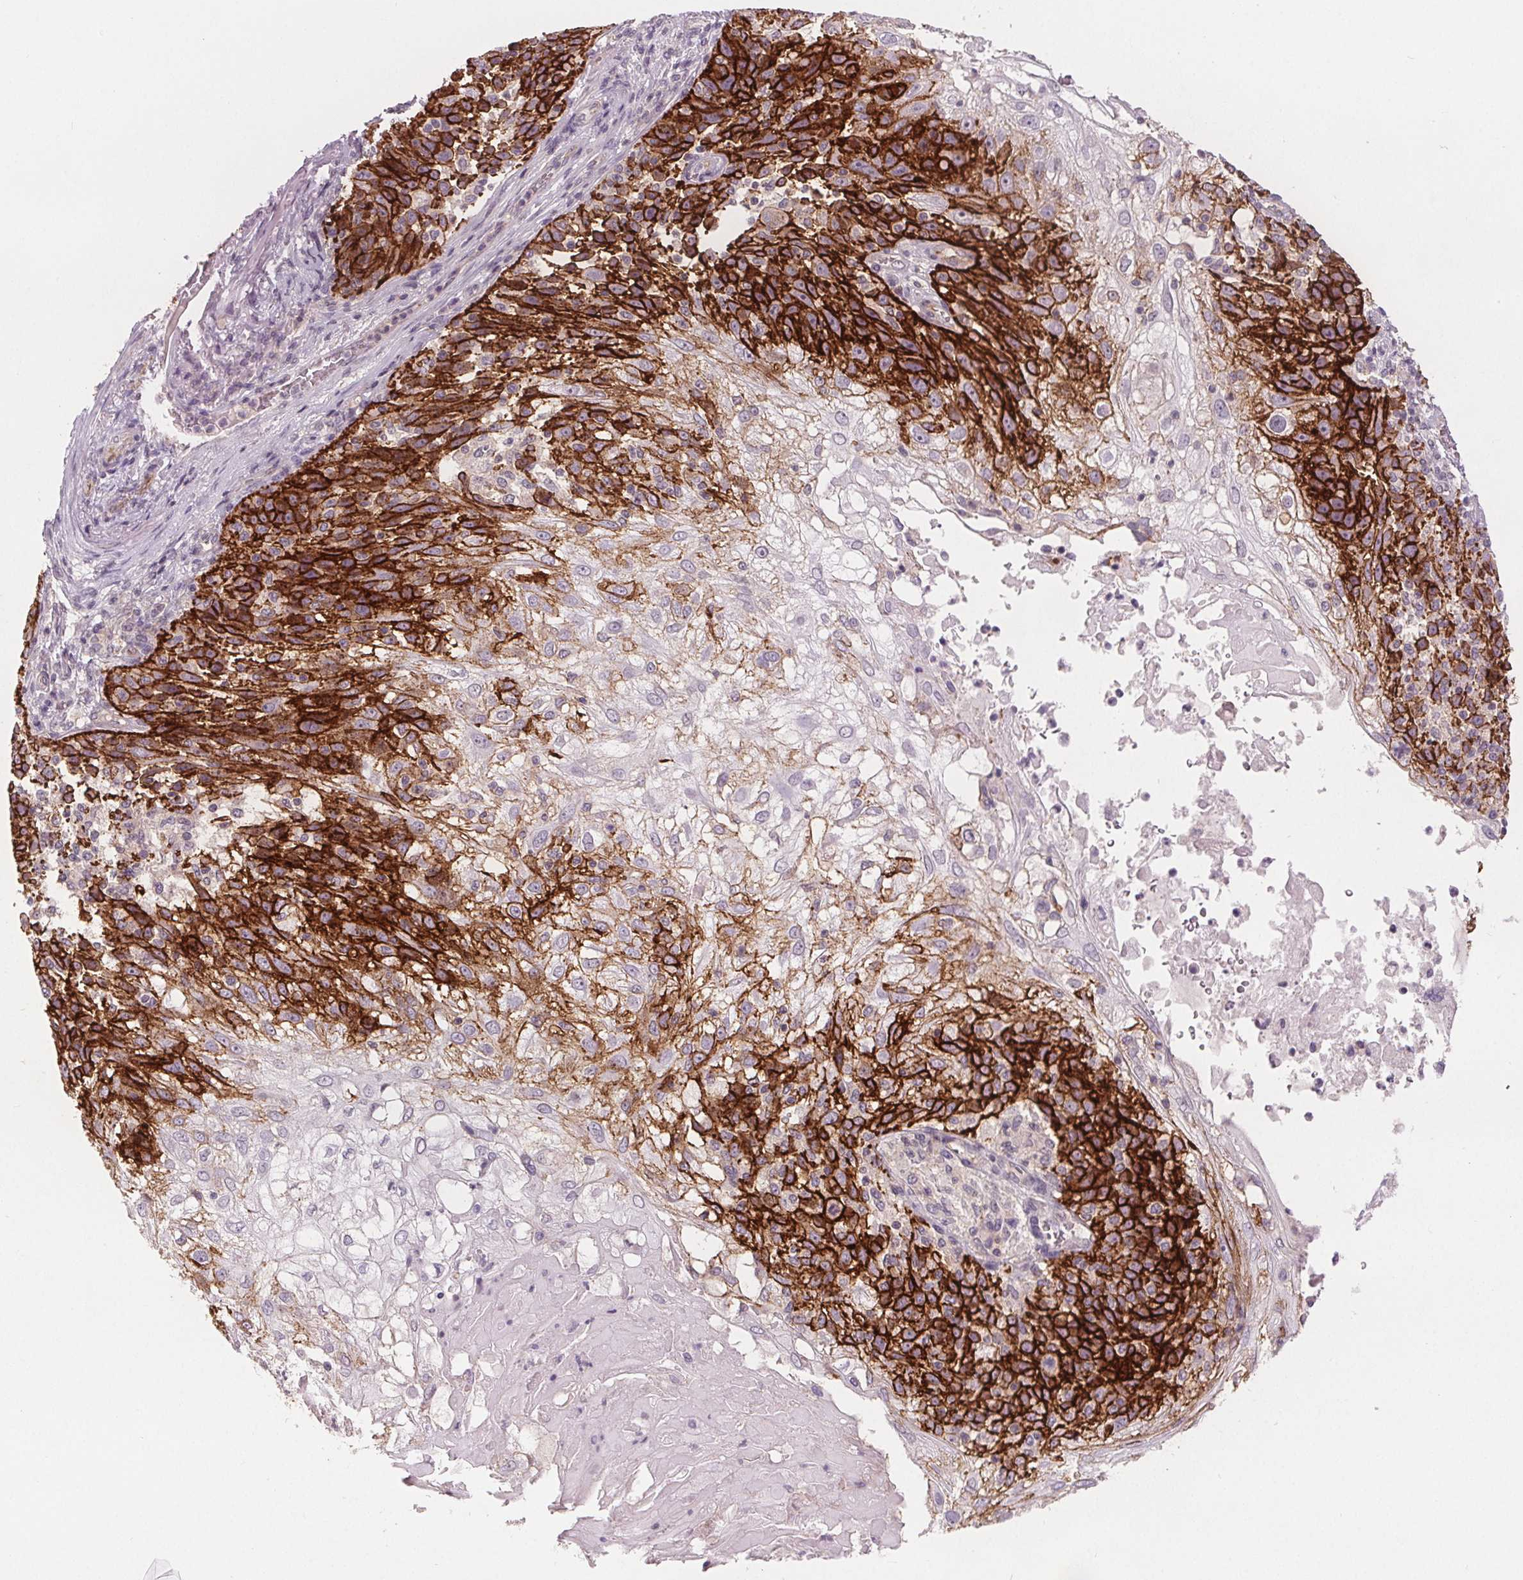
{"staining": {"intensity": "strong", "quantity": "25%-75%", "location": "cytoplasmic/membranous"}, "tissue": "skin cancer", "cell_type": "Tumor cells", "image_type": "cancer", "snomed": [{"axis": "morphology", "description": "Normal tissue, NOS"}, {"axis": "morphology", "description": "Squamous cell carcinoma, NOS"}, {"axis": "topography", "description": "Skin"}], "caption": "Tumor cells reveal strong cytoplasmic/membranous positivity in about 25%-75% of cells in skin cancer.", "gene": "ATP1A1", "patient": {"sex": "female", "age": 83}}